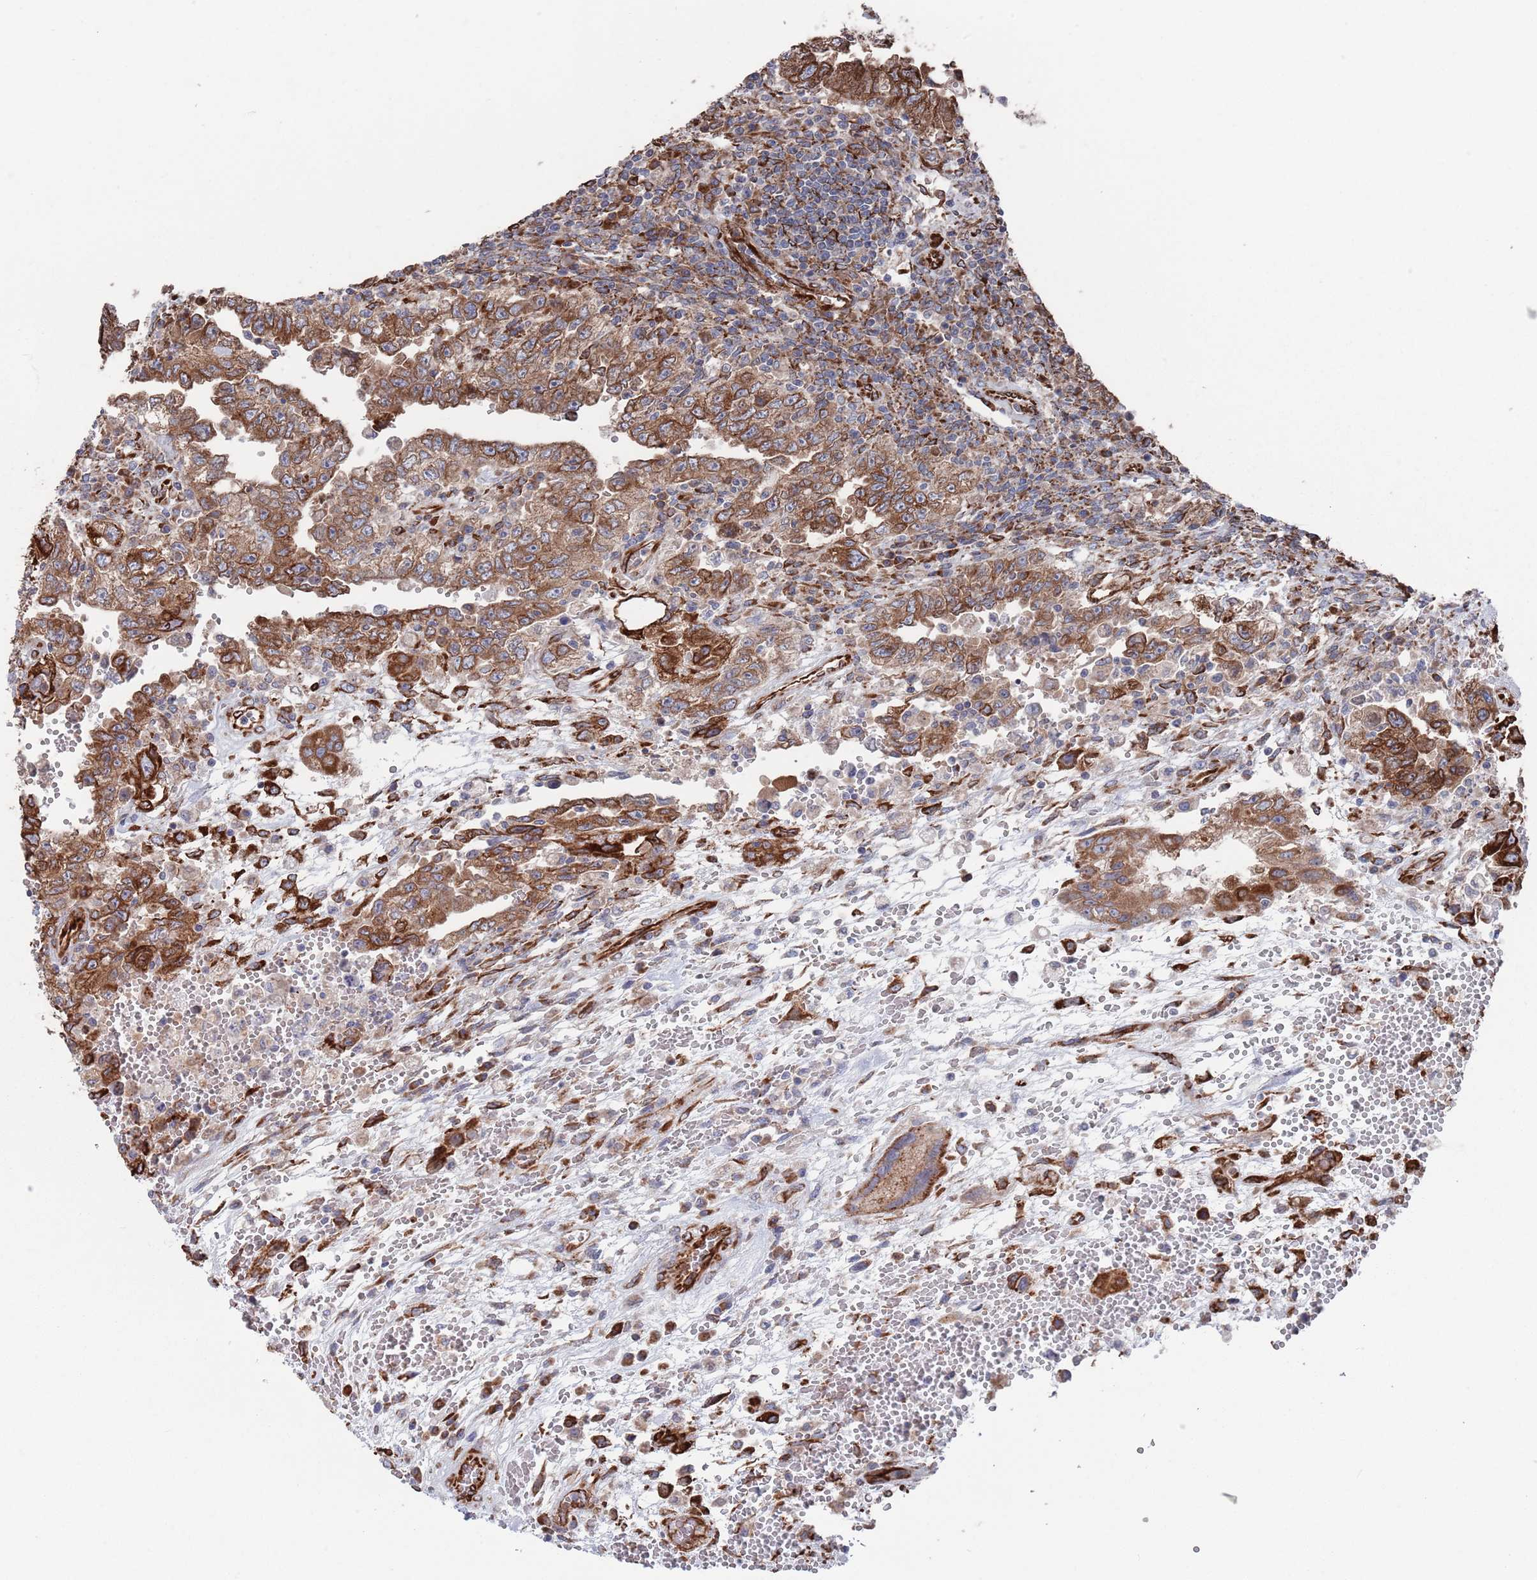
{"staining": {"intensity": "strong", "quantity": "25%-75%", "location": "cytoplasmic/membranous"}, "tissue": "testis cancer", "cell_type": "Tumor cells", "image_type": "cancer", "snomed": [{"axis": "morphology", "description": "Carcinoma, Embryonal, NOS"}, {"axis": "topography", "description": "Testis"}], "caption": "Testis embryonal carcinoma tissue exhibits strong cytoplasmic/membranous staining in about 25%-75% of tumor cells", "gene": "CCDC106", "patient": {"sex": "male", "age": 26}}